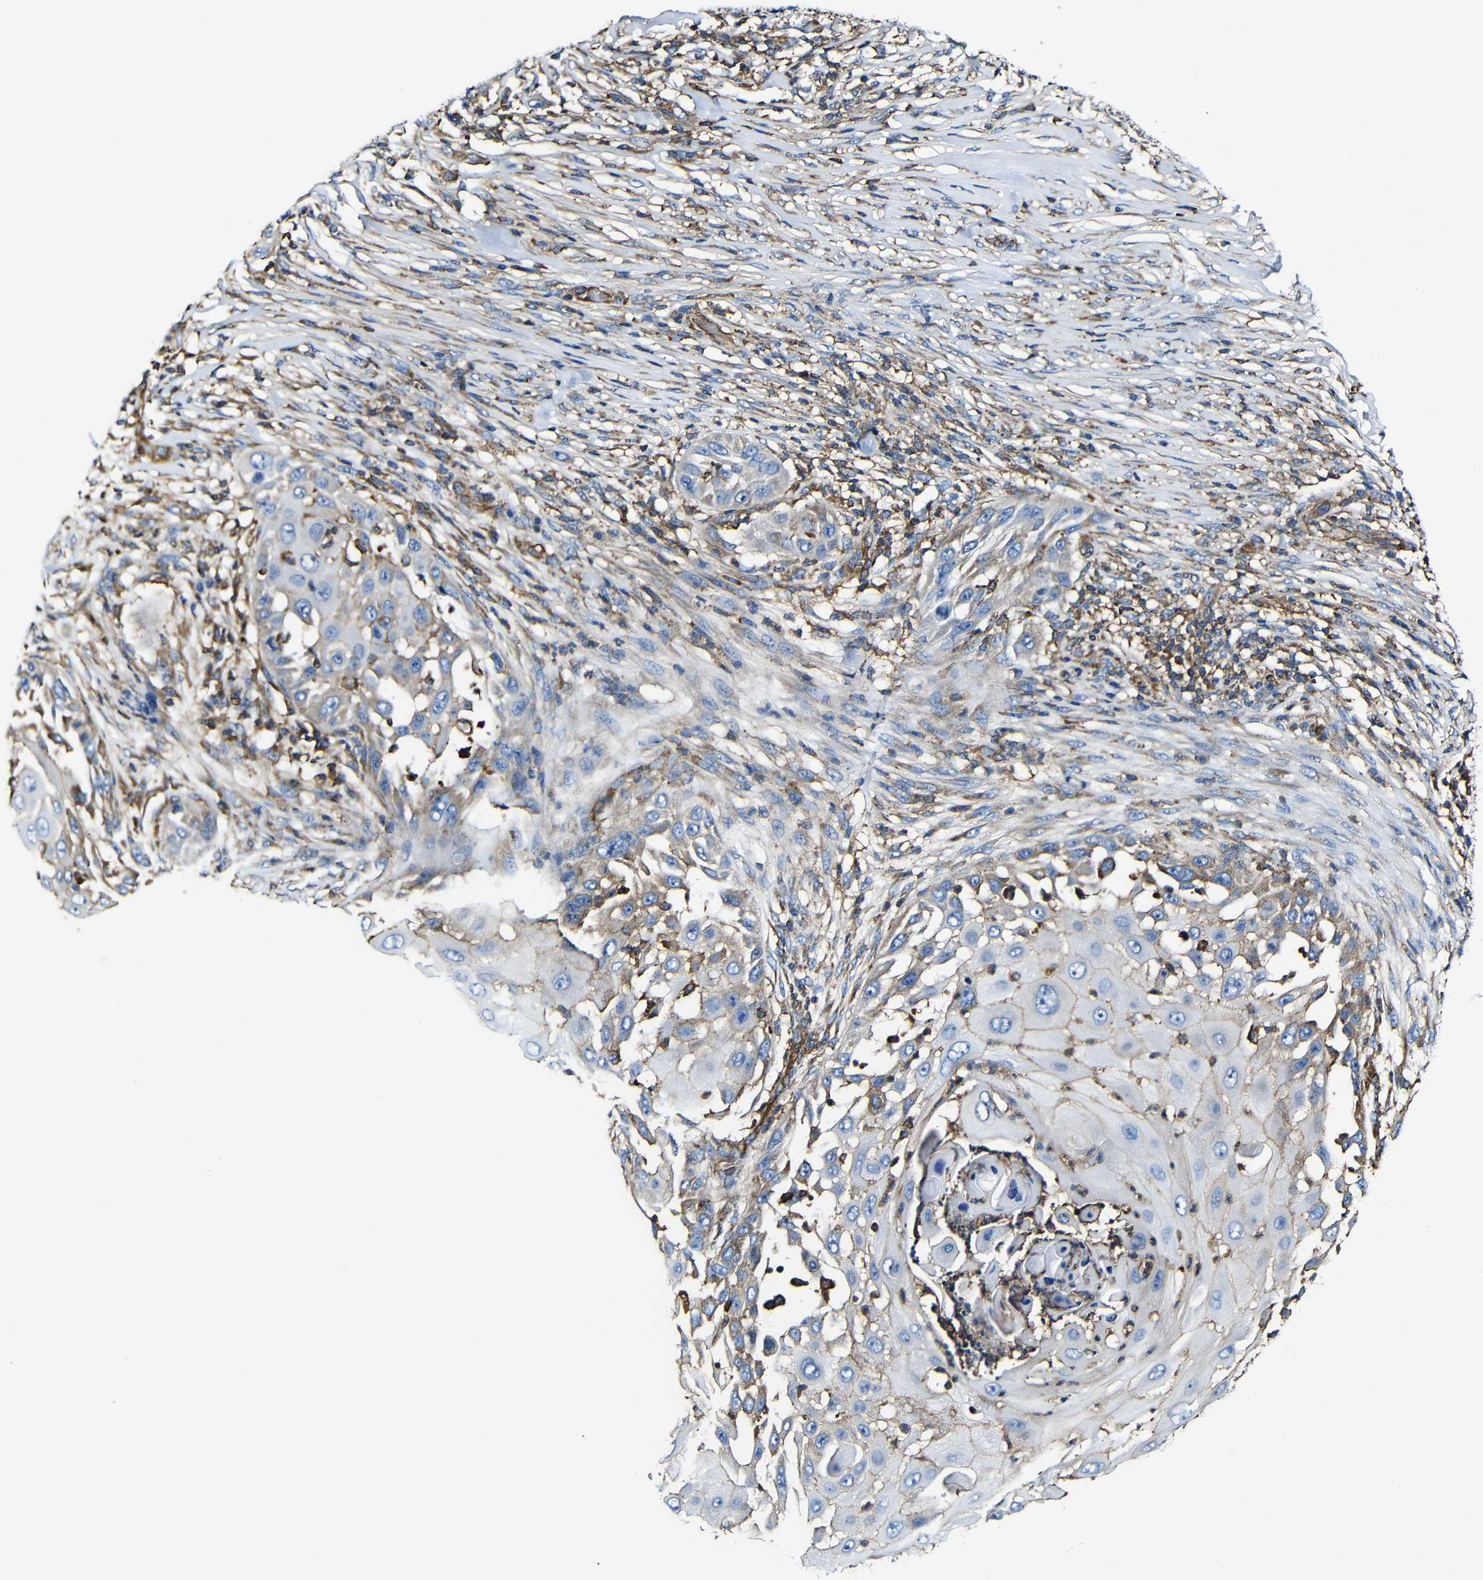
{"staining": {"intensity": "weak", "quantity": "25%-75%", "location": "cytoplasmic/membranous"}, "tissue": "skin cancer", "cell_type": "Tumor cells", "image_type": "cancer", "snomed": [{"axis": "morphology", "description": "Squamous cell carcinoma, NOS"}, {"axis": "topography", "description": "Skin"}], "caption": "About 25%-75% of tumor cells in human skin cancer demonstrate weak cytoplasmic/membranous protein positivity as visualized by brown immunohistochemical staining.", "gene": "MSN", "patient": {"sex": "female", "age": 44}}